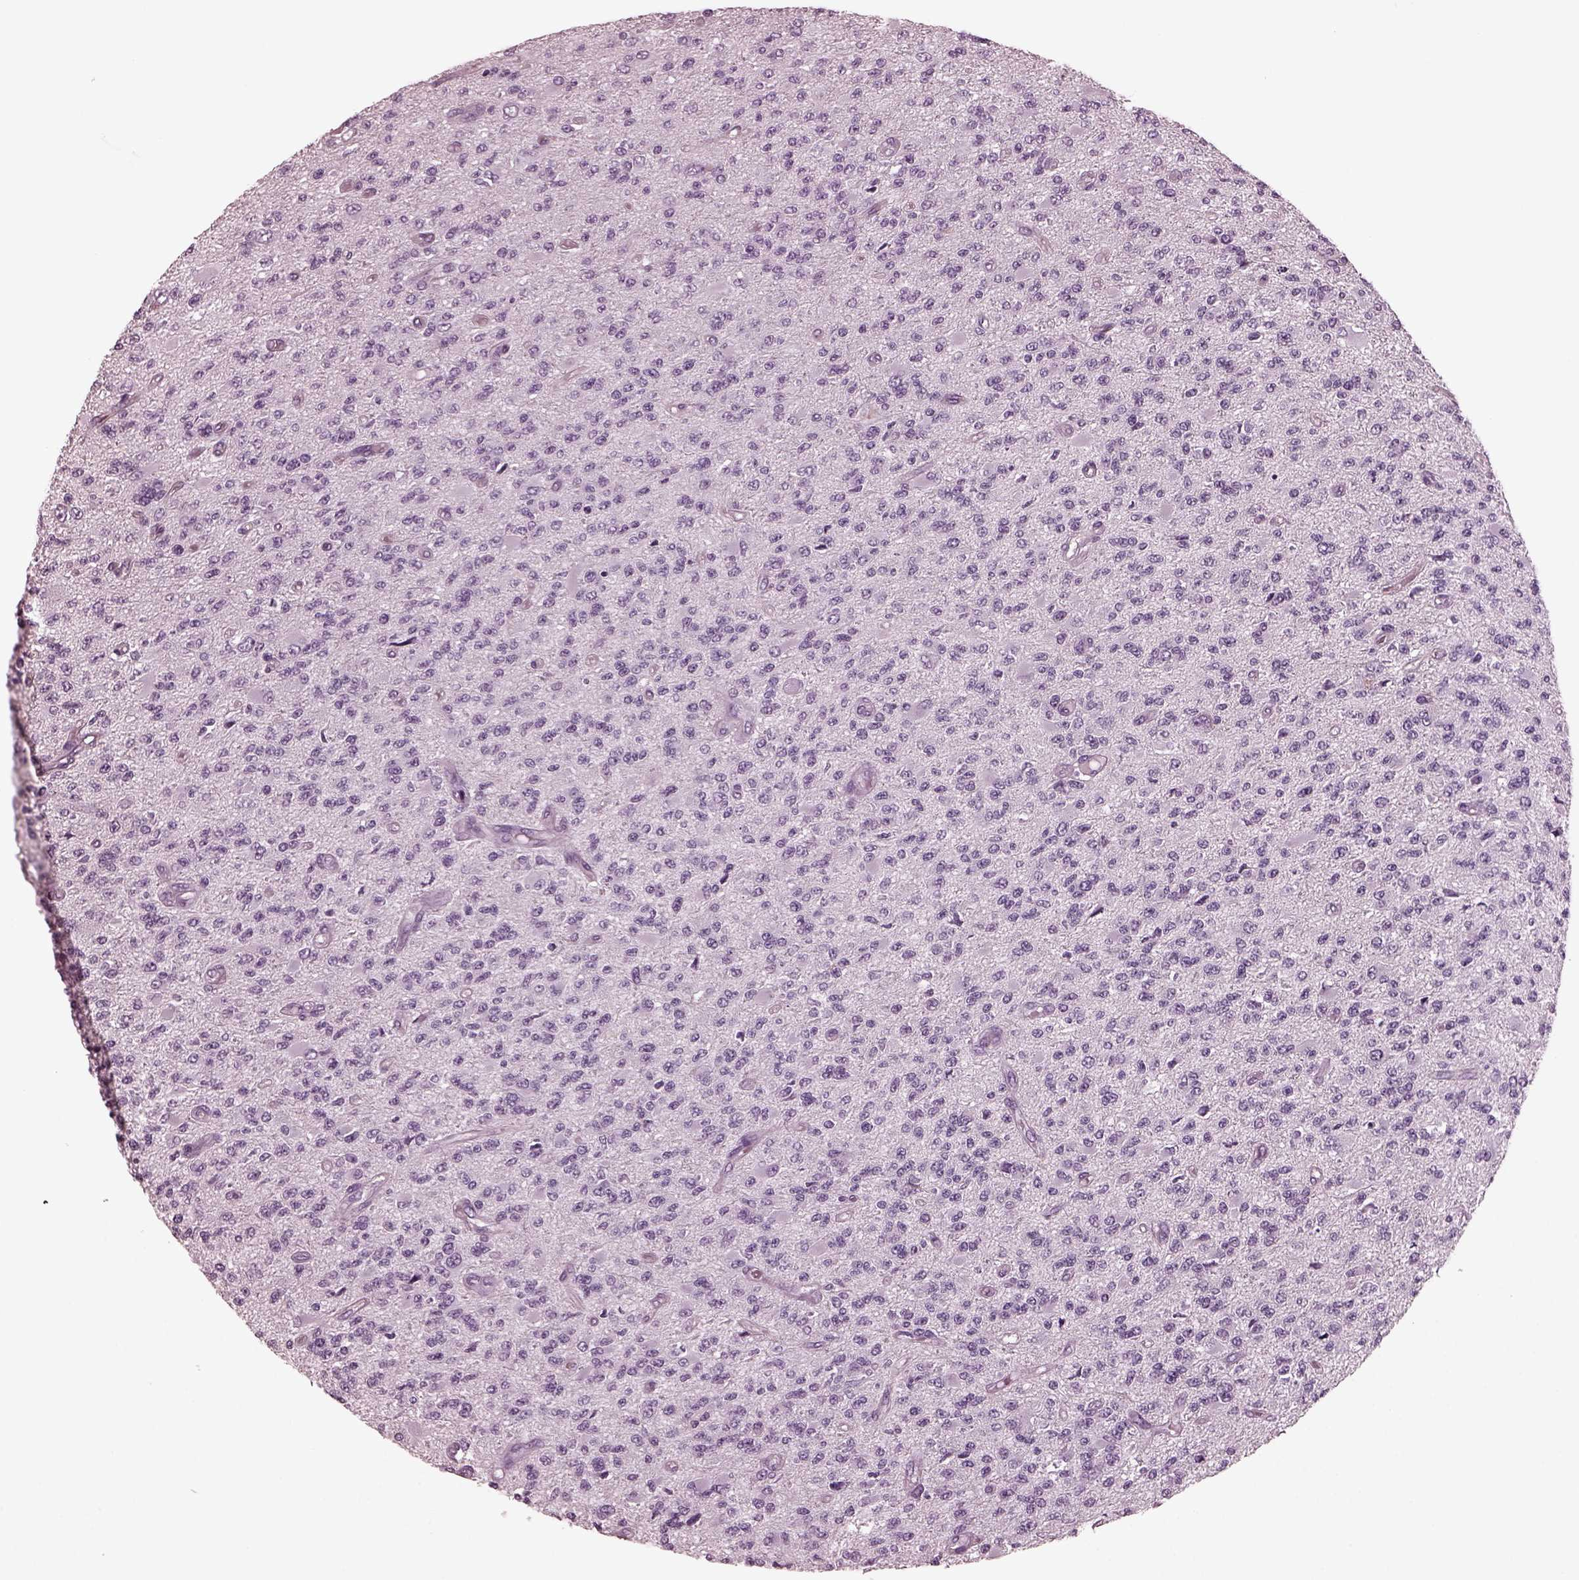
{"staining": {"intensity": "negative", "quantity": "none", "location": "none"}, "tissue": "glioma", "cell_type": "Tumor cells", "image_type": "cancer", "snomed": [{"axis": "morphology", "description": "Glioma, malignant, High grade"}, {"axis": "topography", "description": "Brain"}], "caption": "Immunohistochemistry of malignant high-grade glioma demonstrates no positivity in tumor cells.", "gene": "CGA", "patient": {"sex": "female", "age": 63}}